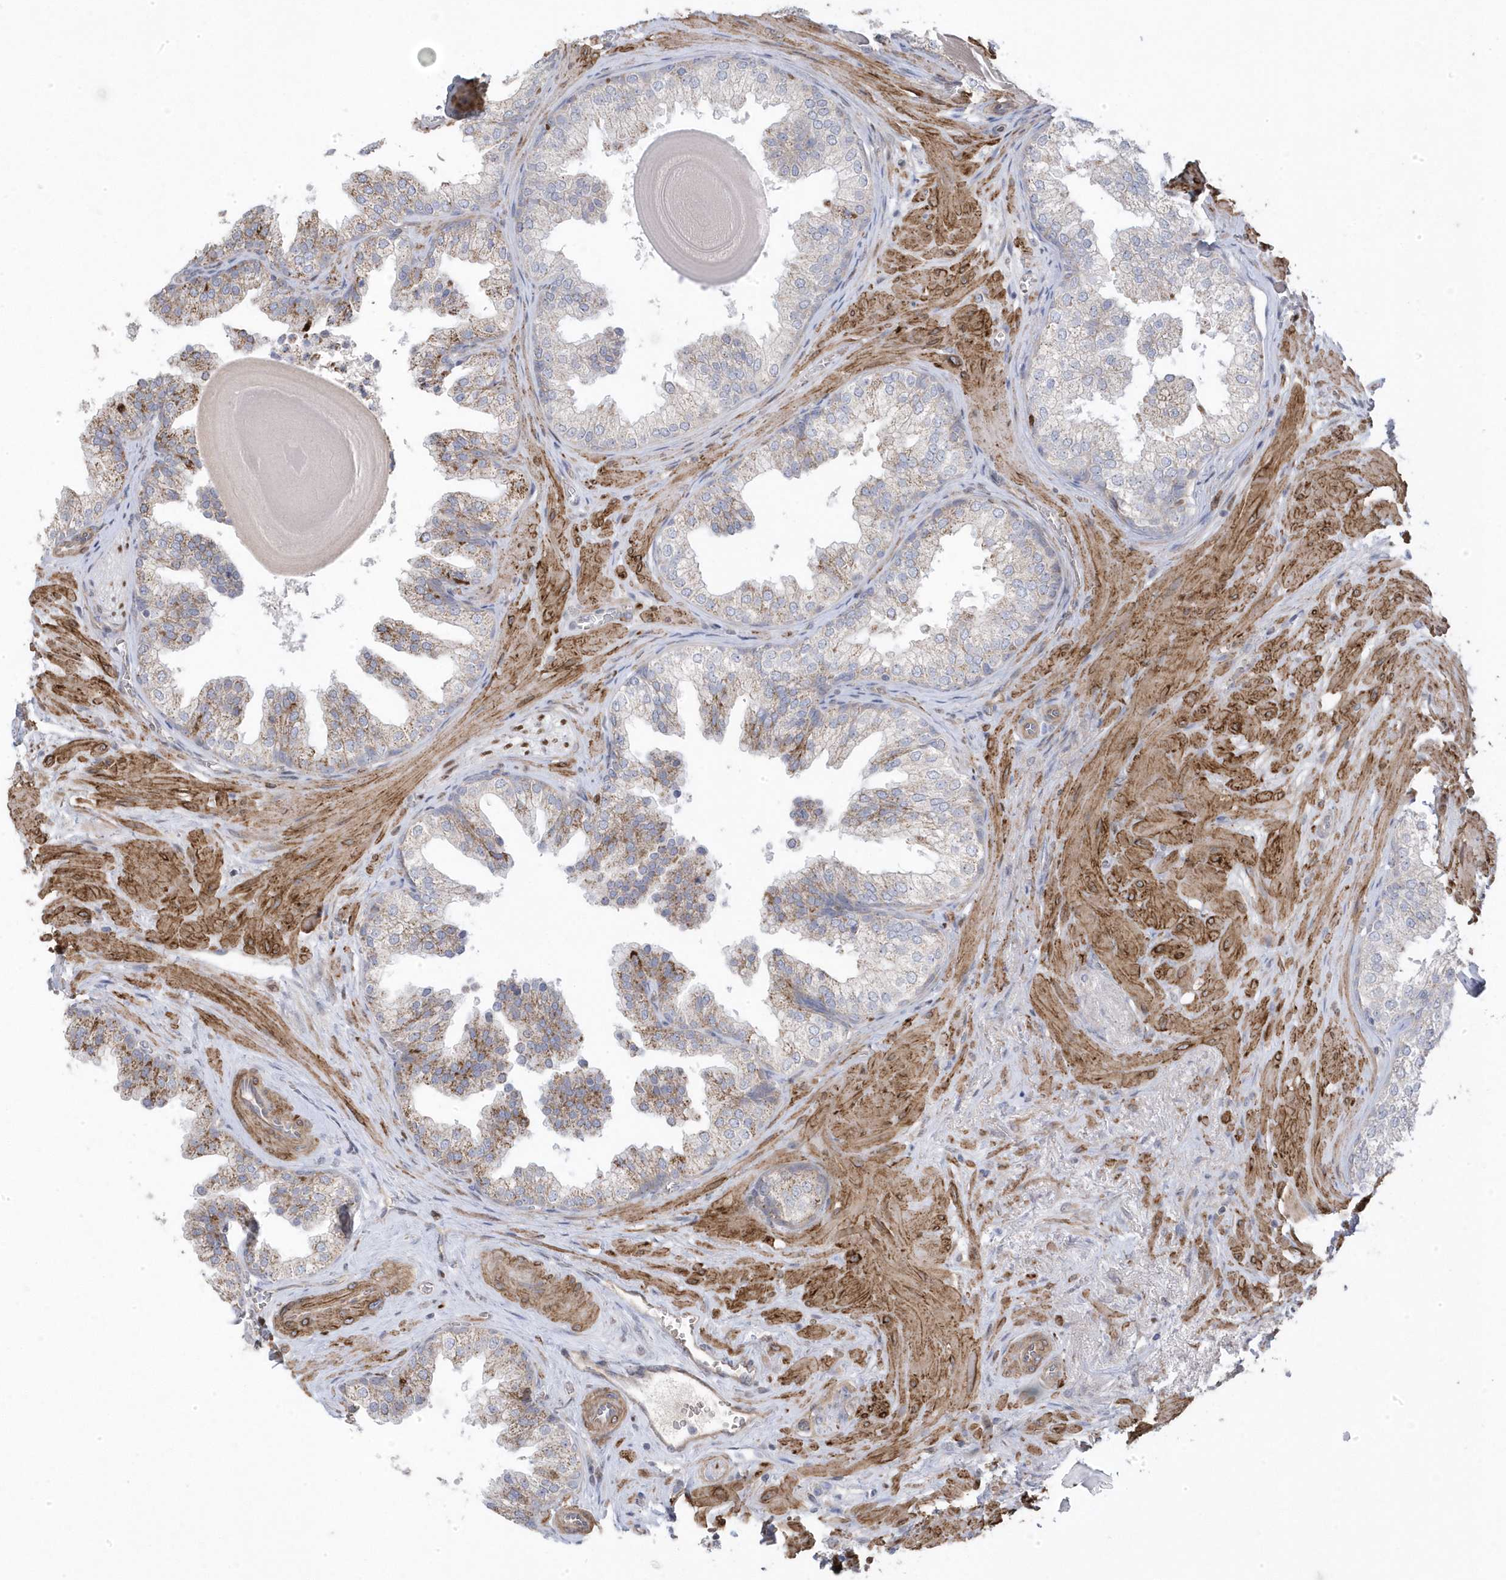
{"staining": {"intensity": "moderate", "quantity": ">75%", "location": "cytoplasmic/membranous"}, "tissue": "prostate", "cell_type": "Glandular cells", "image_type": "normal", "snomed": [{"axis": "morphology", "description": "Normal tissue, NOS"}, {"axis": "topography", "description": "Prostate"}], "caption": "Immunohistochemistry (IHC) (DAB (3,3'-diaminobenzidine)) staining of unremarkable human prostate reveals moderate cytoplasmic/membranous protein expression in approximately >75% of glandular cells.", "gene": "GTPBP6", "patient": {"sex": "male", "age": 48}}